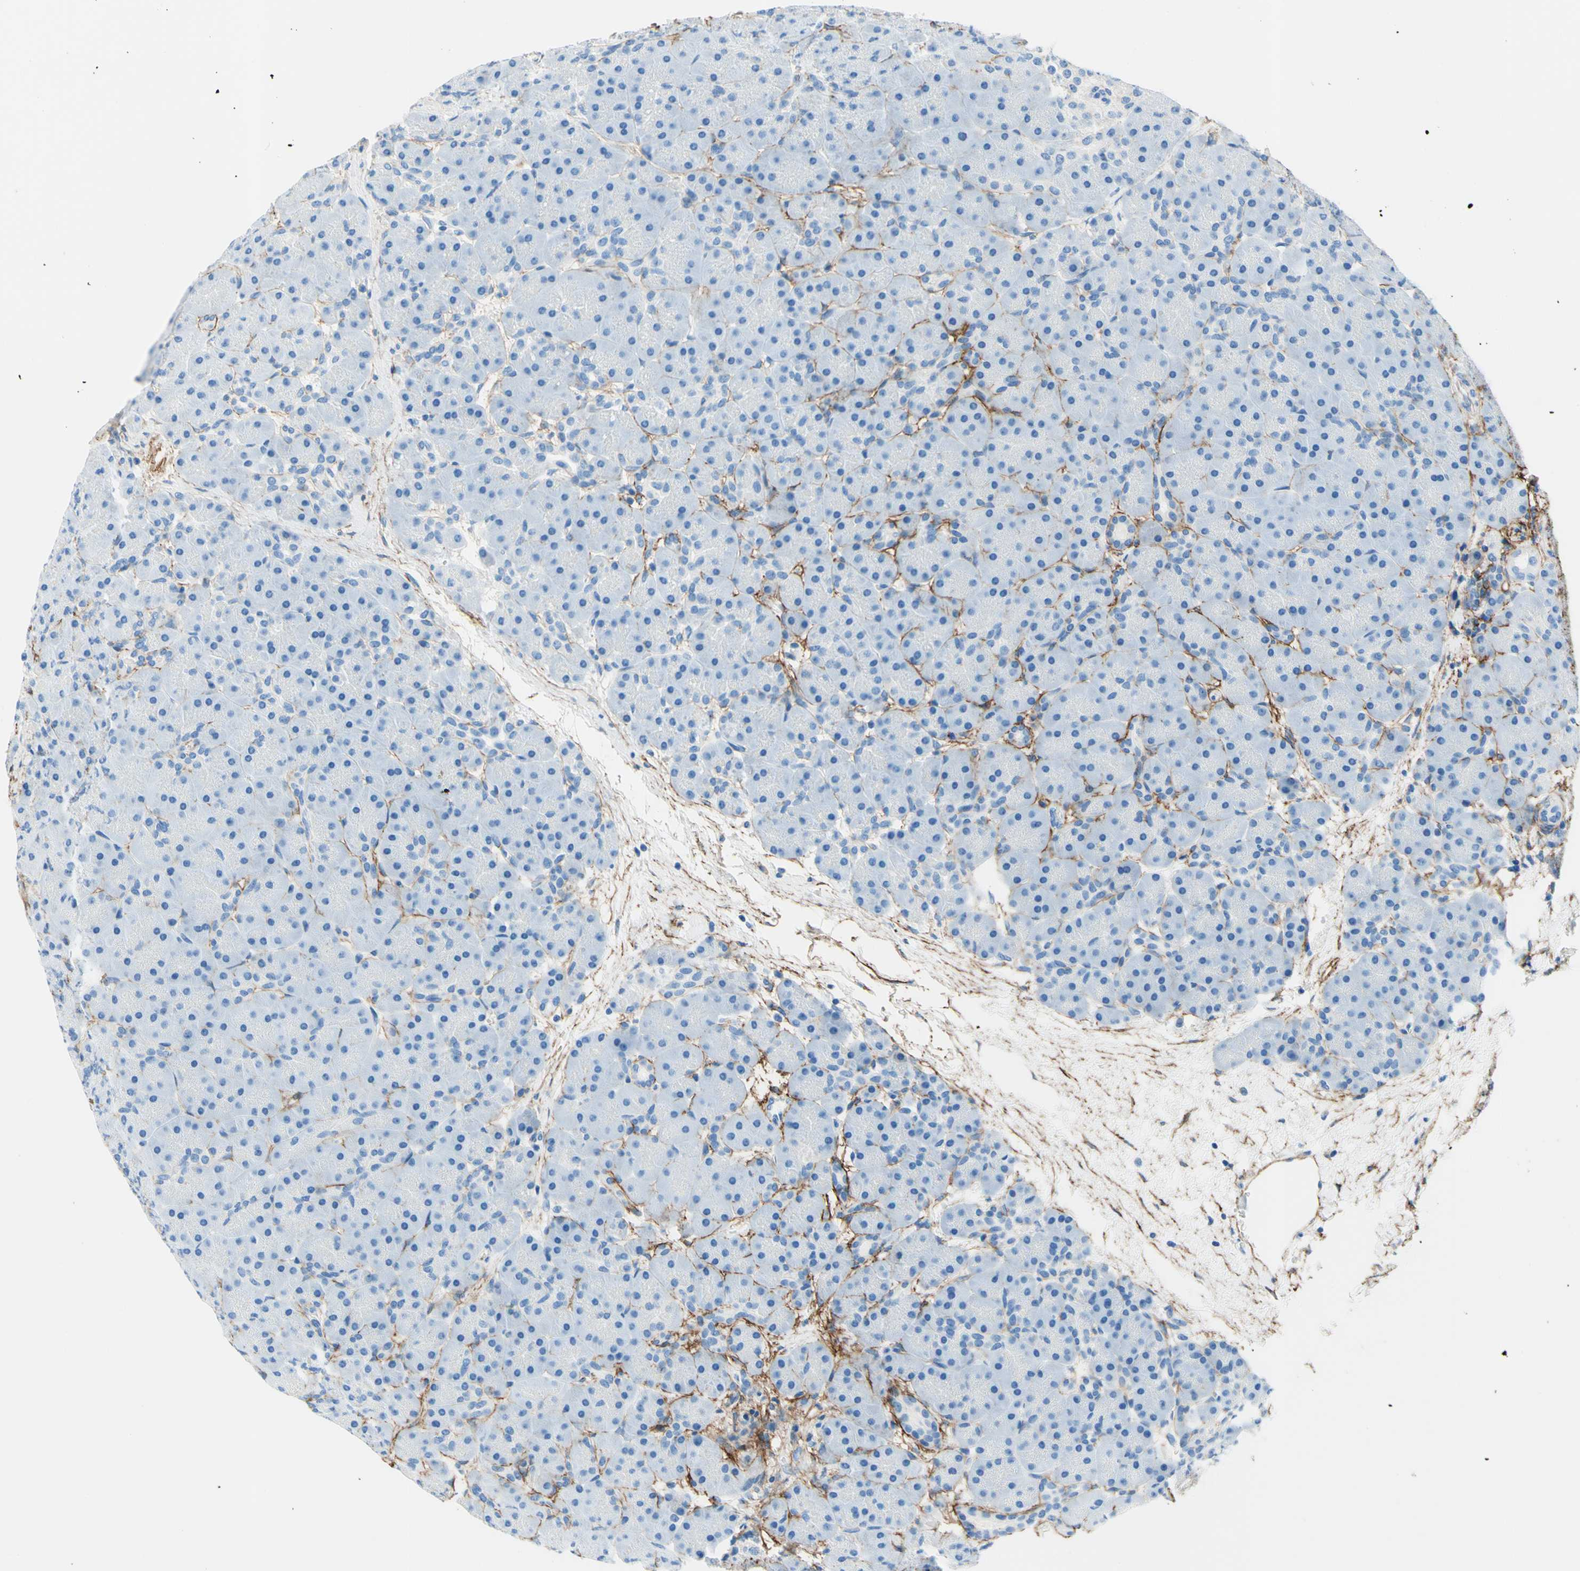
{"staining": {"intensity": "negative", "quantity": "none", "location": "none"}, "tissue": "pancreas", "cell_type": "Exocrine glandular cells", "image_type": "normal", "snomed": [{"axis": "morphology", "description": "Normal tissue, NOS"}, {"axis": "topography", "description": "Pancreas"}], "caption": "The micrograph displays no significant staining in exocrine glandular cells of pancreas.", "gene": "MFAP5", "patient": {"sex": "male", "age": 66}}